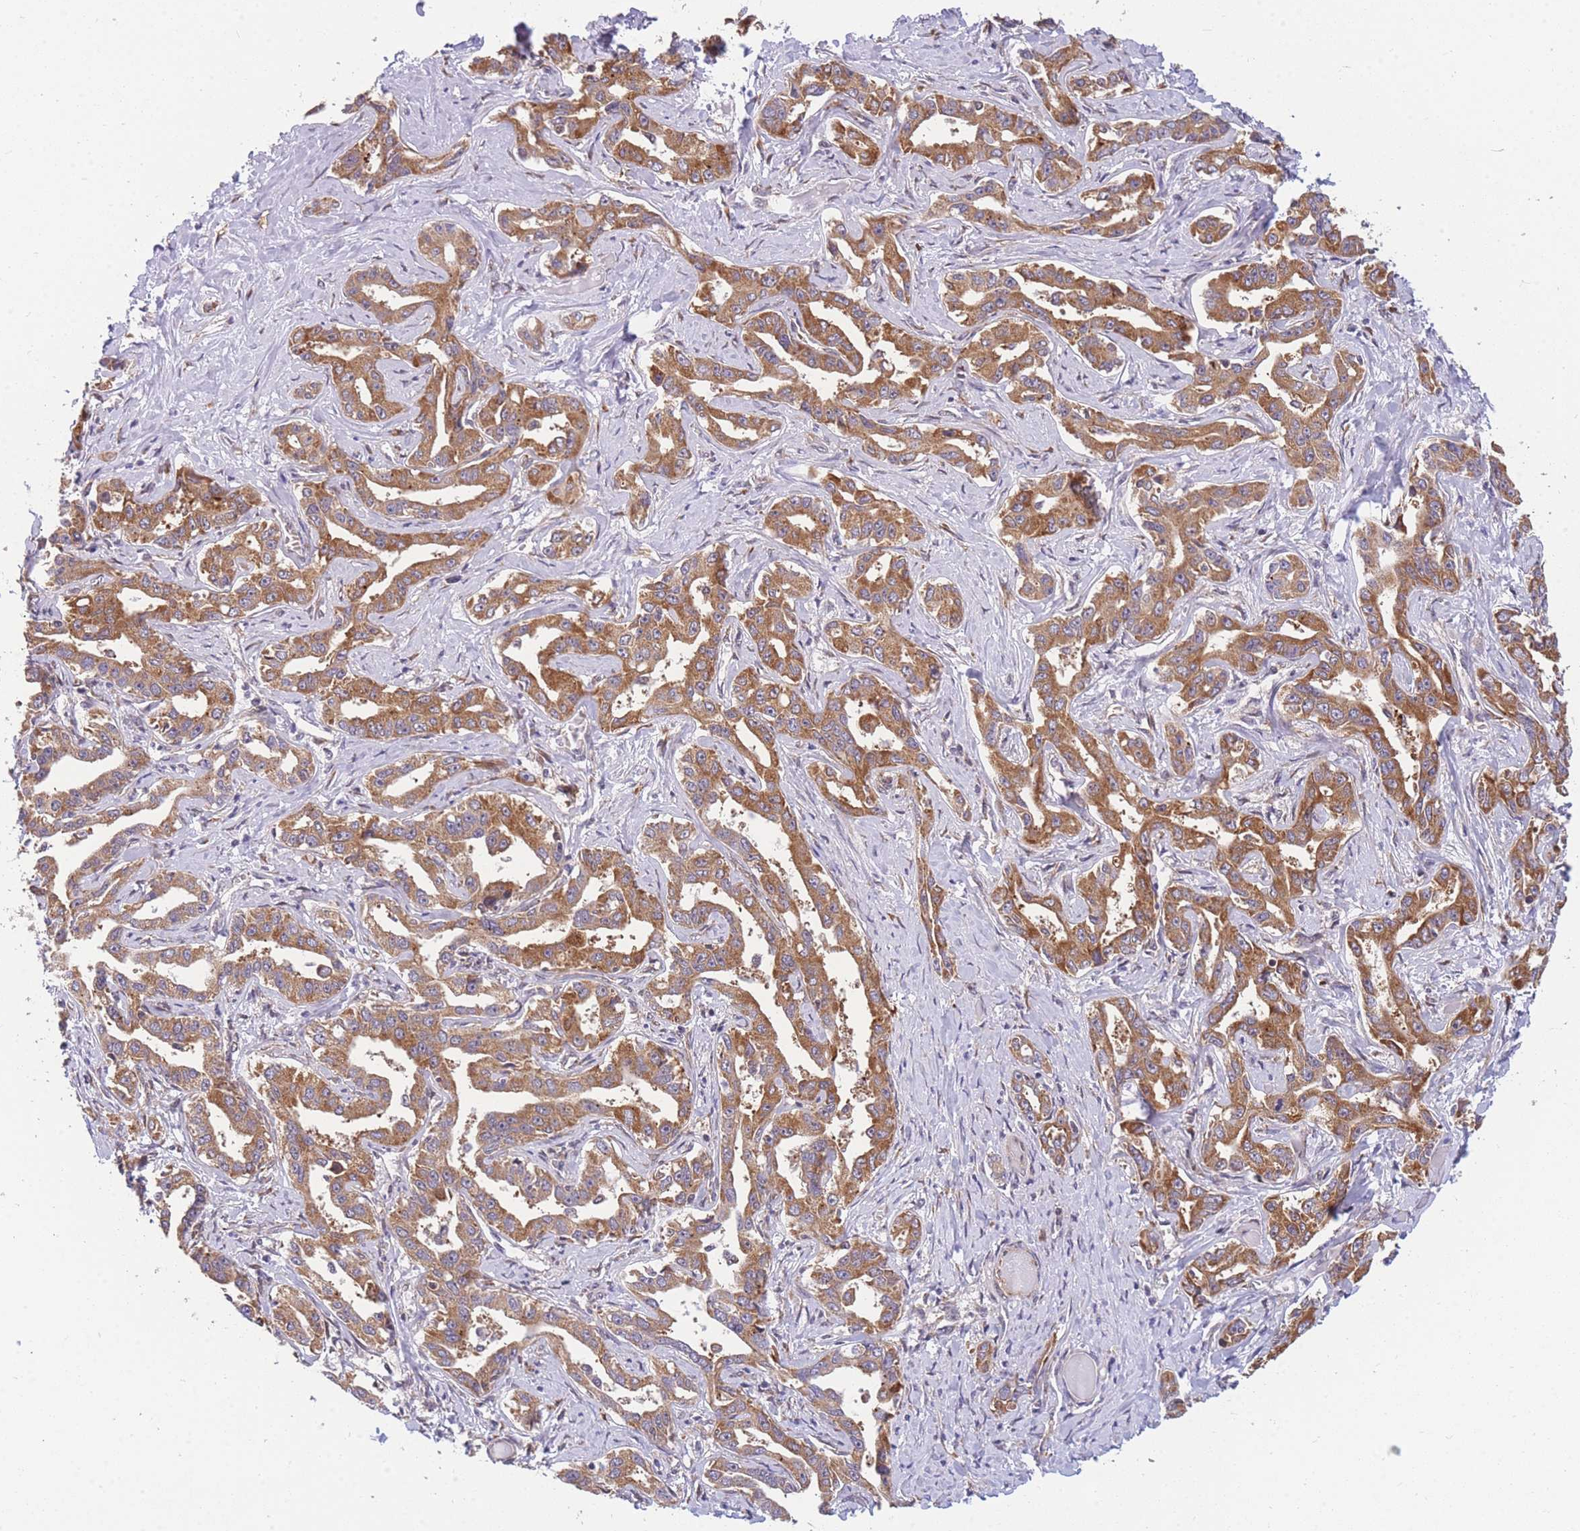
{"staining": {"intensity": "moderate", "quantity": ">75%", "location": "cytoplasmic/membranous"}, "tissue": "liver cancer", "cell_type": "Tumor cells", "image_type": "cancer", "snomed": [{"axis": "morphology", "description": "Cholangiocarcinoma"}, {"axis": "topography", "description": "Liver"}], "caption": "High-power microscopy captured an immunohistochemistry micrograph of liver cancer (cholangiocarcinoma), revealing moderate cytoplasmic/membranous positivity in approximately >75% of tumor cells. Nuclei are stained in blue.", "gene": "MRPL23", "patient": {"sex": "male", "age": 59}}